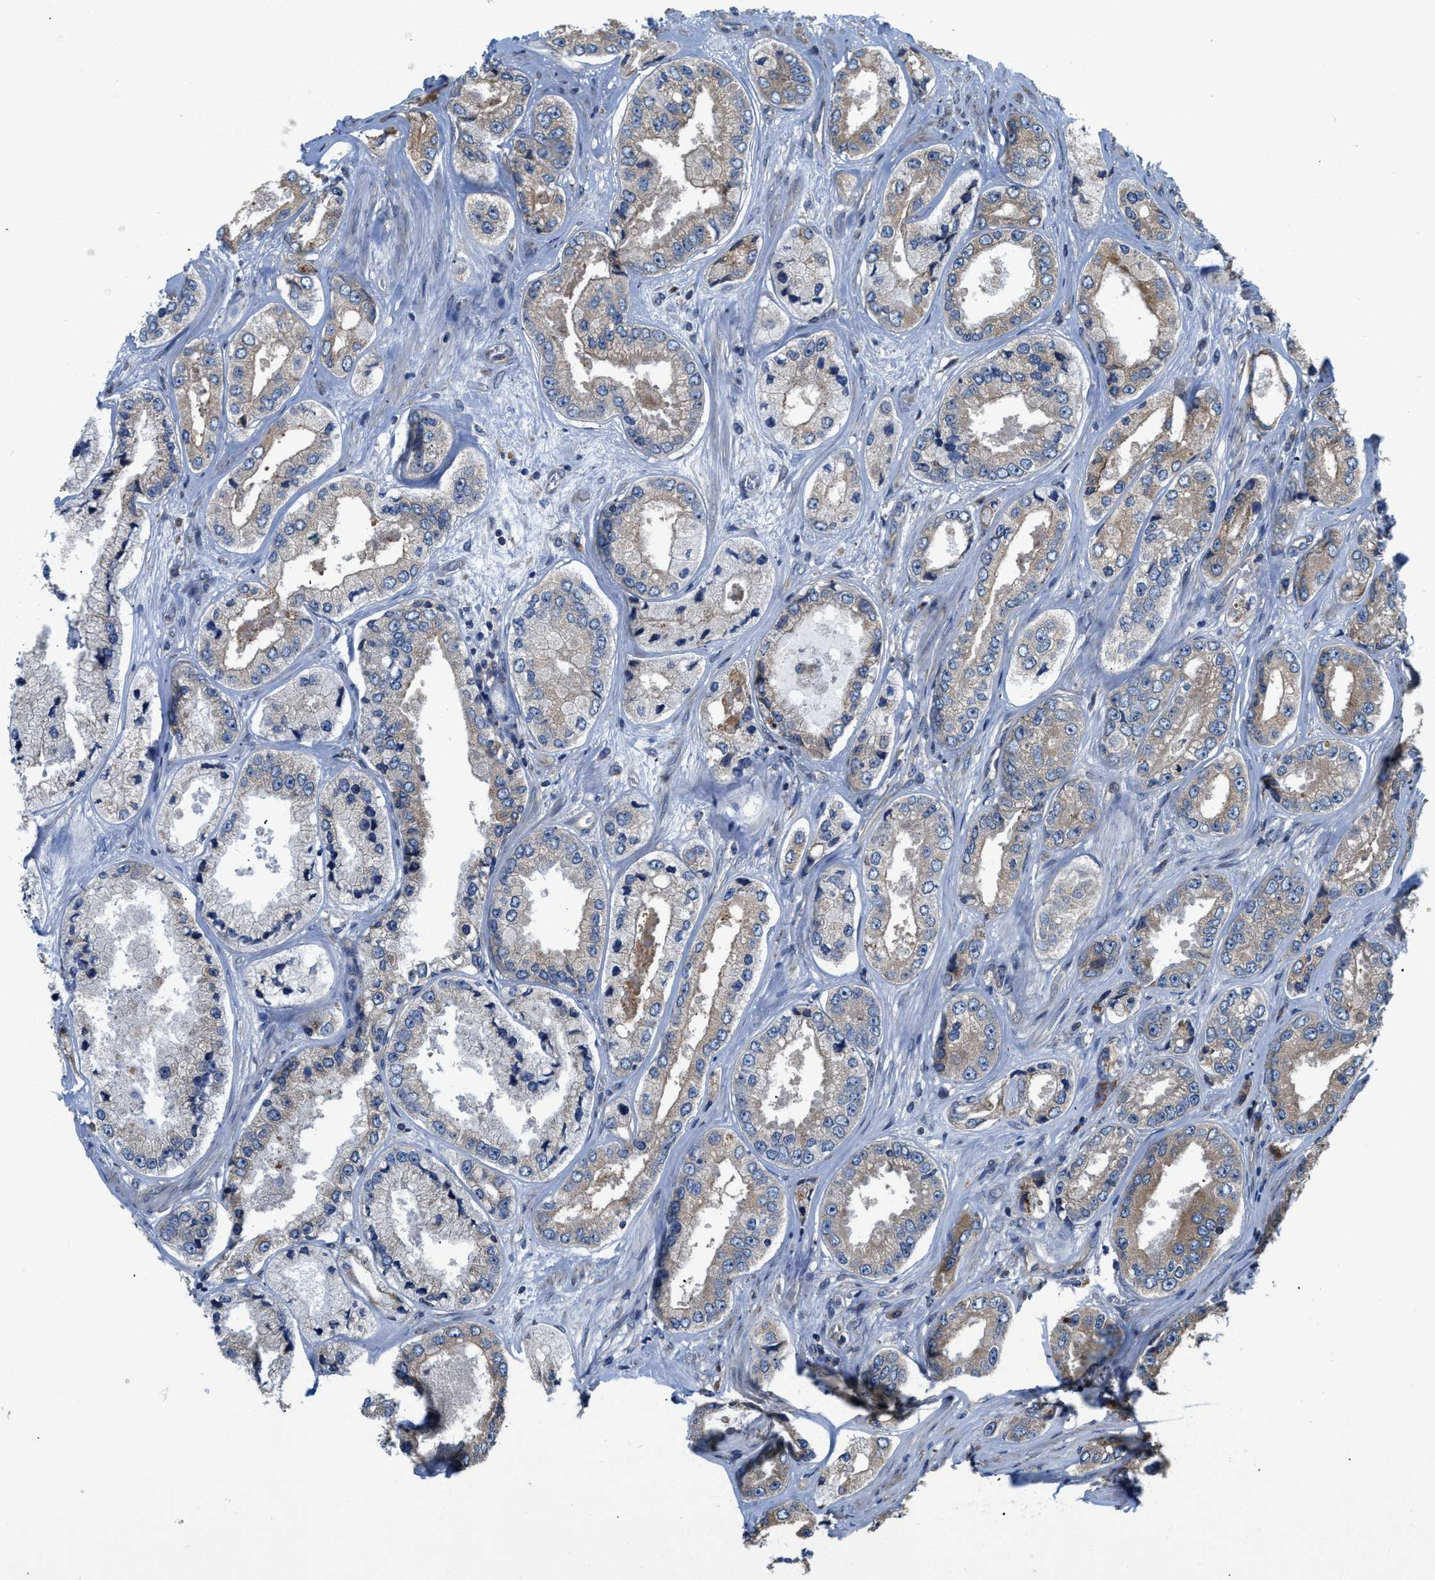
{"staining": {"intensity": "weak", "quantity": ">75%", "location": "cytoplasmic/membranous"}, "tissue": "prostate cancer", "cell_type": "Tumor cells", "image_type": "cancer", "snomed": [{"axis": "morphology", "description": "Adenocarcinoma, High grade"}, {"axis": "topography", "description": "Prostate"}], "caption": "Prostate cancer (adenocarcinoma (high-grade)) tissue demonstrates weak cytoplasmic/membranous expression in approximately >75% of tumor cells, visualized by immunohistochemistry. (brown staining indicates protein expression, while blue staining denotes nuclei).", "gene": "CEP128", "patient": {"sex": "male", "age": 61}}